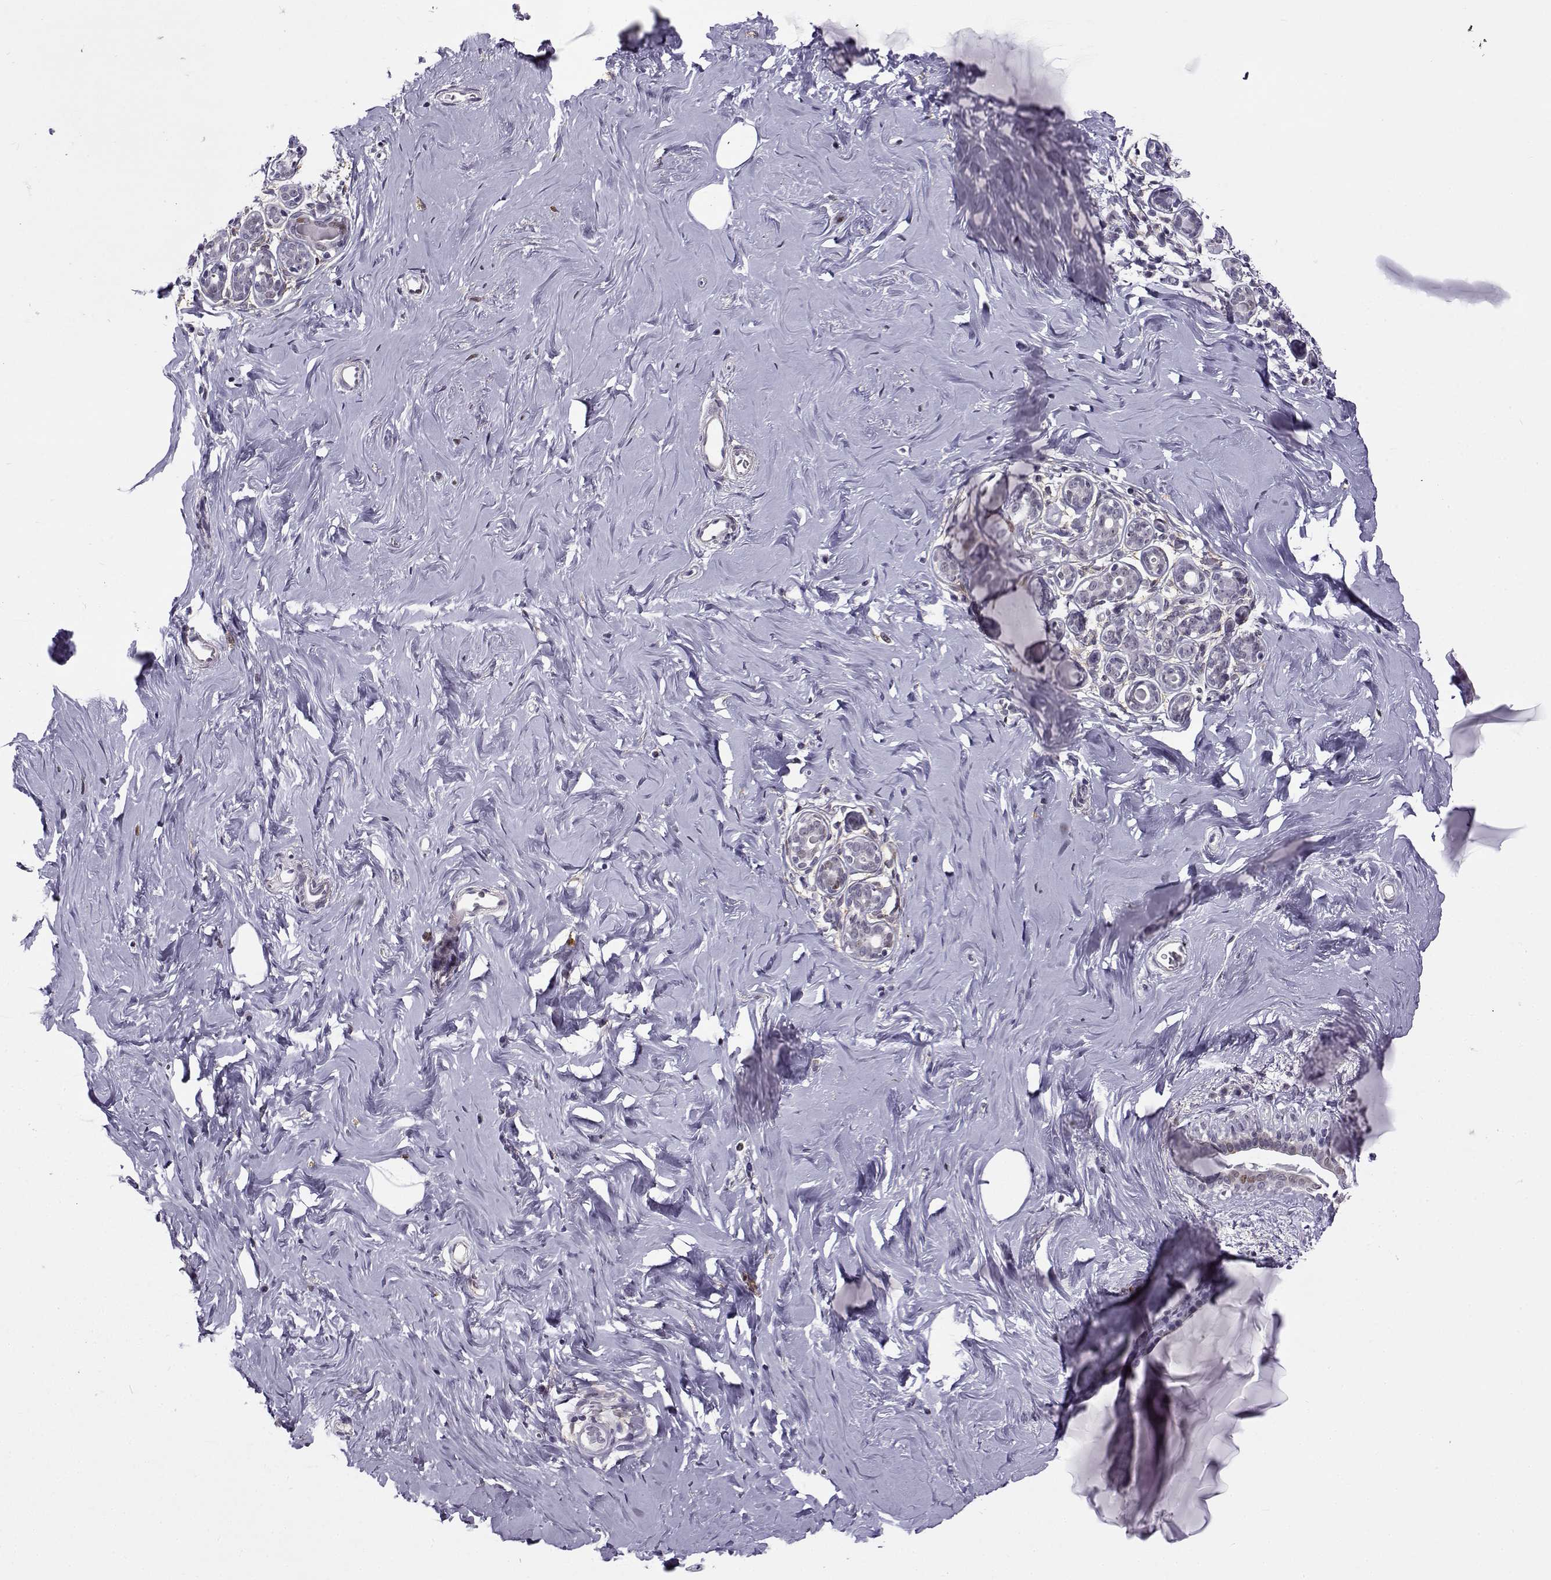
{"staining": {"intensity": "negative", "quantity": "none", "location": "none"}, "tissue": "breast", "cell_type": "Adipocytes", "image_type": "normal", "snomed": [{"axis": "morphology", "description": "Normal tissue, NOS"}, {"axis": "topography", "description": "Skin"}, {"axis": "topography", "description": "Breast"}], "caption": "Immunohistochemistry (IHC) of benign human breast displays no staining in adipocytes.", "gene": "BACH1", "patient": {"sex": "female", "age": 43}}